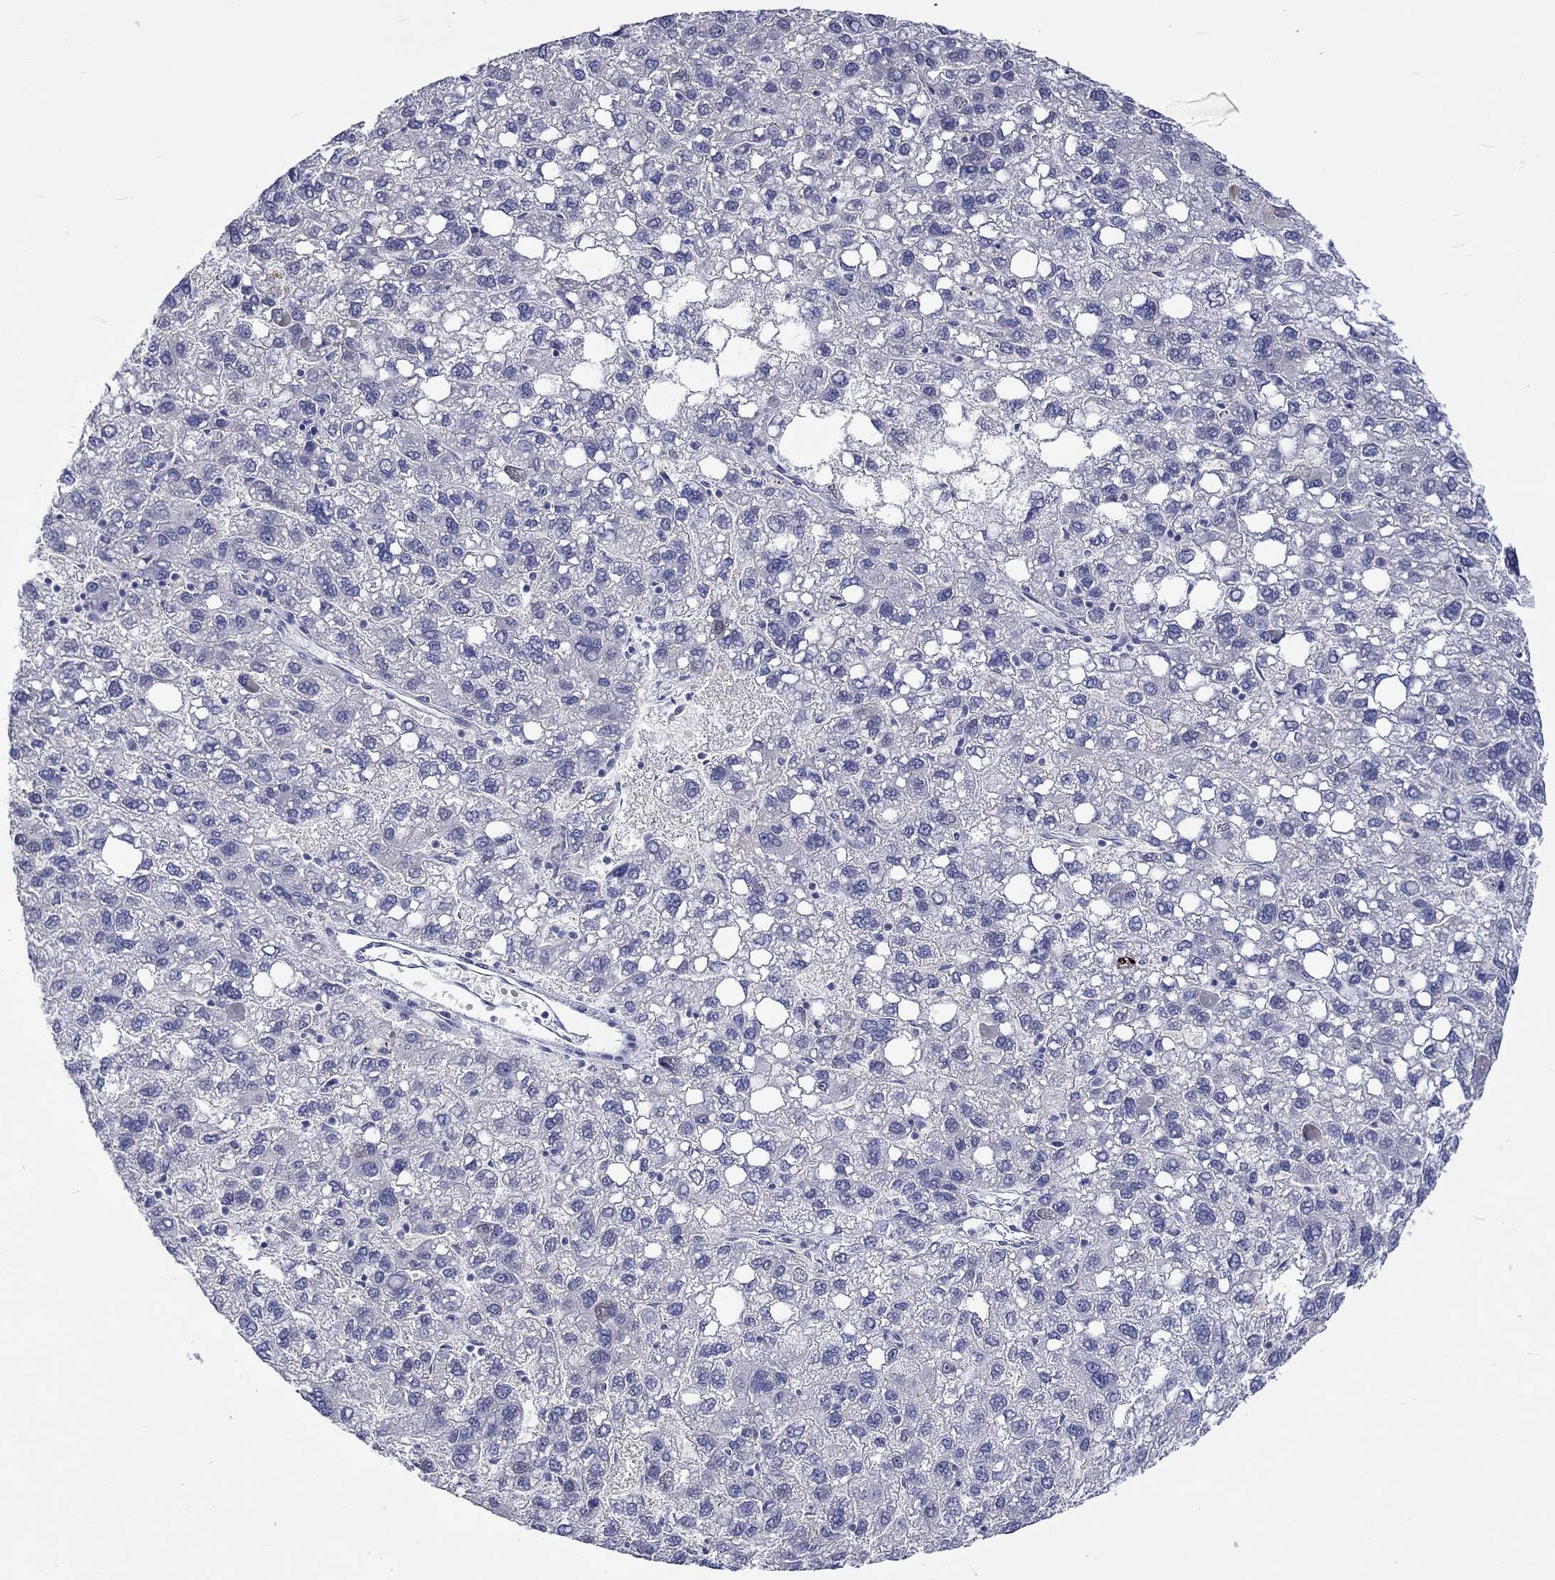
{"staining": {"intensity": "negative", "quantity": "none", "location": "none"}, "tissue": "liver cancer", "cell_type": "Tumor cells", "image_type": "cancer", "snomed": [{"axis": "morphology", "description": "Carcinoma, Hepatocellular, NOS"}, {"axis": "topography", "description": "Liver"}], "caption": "Liver cancer stained for a protein using IHC demonstrates no expression tumor cells.", "gene": "CERS1", "patient": {"sex": "female", "age": 82}}